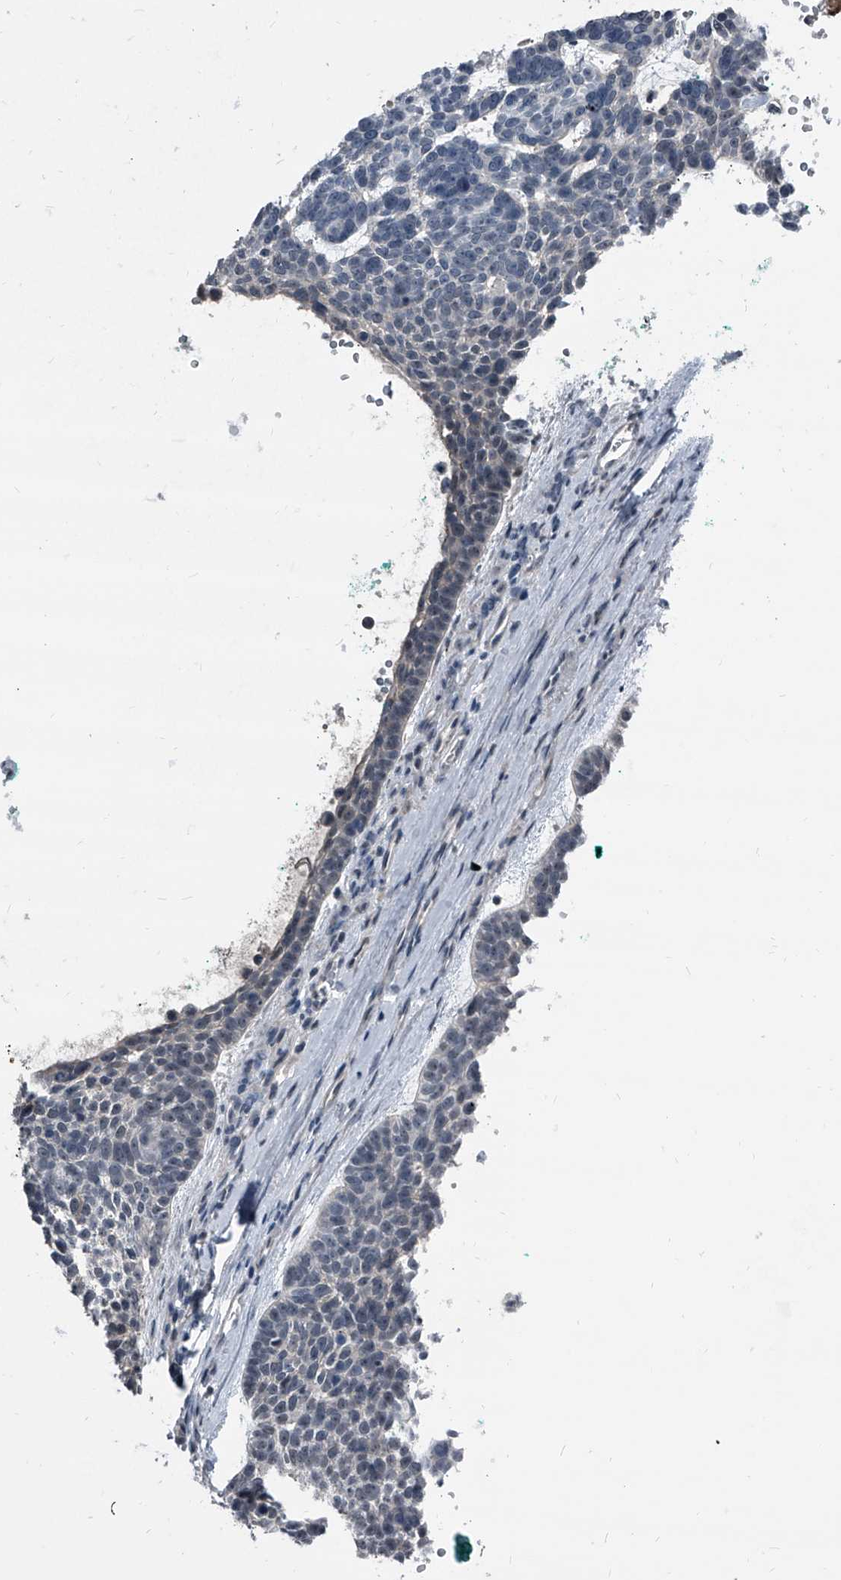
{"staining": {"intensity": "negative", "quantity": "none", "location": "none"}, "tissue": "skin cancer", "cell_type": "Tumor cells", "image_type": "cancer", "snomed": [{"axis": "morphology", "description": "Basal cell carcinoma"}, {"axis": "topography", "description": "Skin"}], "caption": "Immunohistochemical staining of human skin basal cell carcinoma reveals no significant positivity in tumor cells. (DAB (3,3'-diaminobenzidine) immunohistochemistry, high magnification).", "gene": "MEN1", "patient": {"sex": "female", "age": 81}}